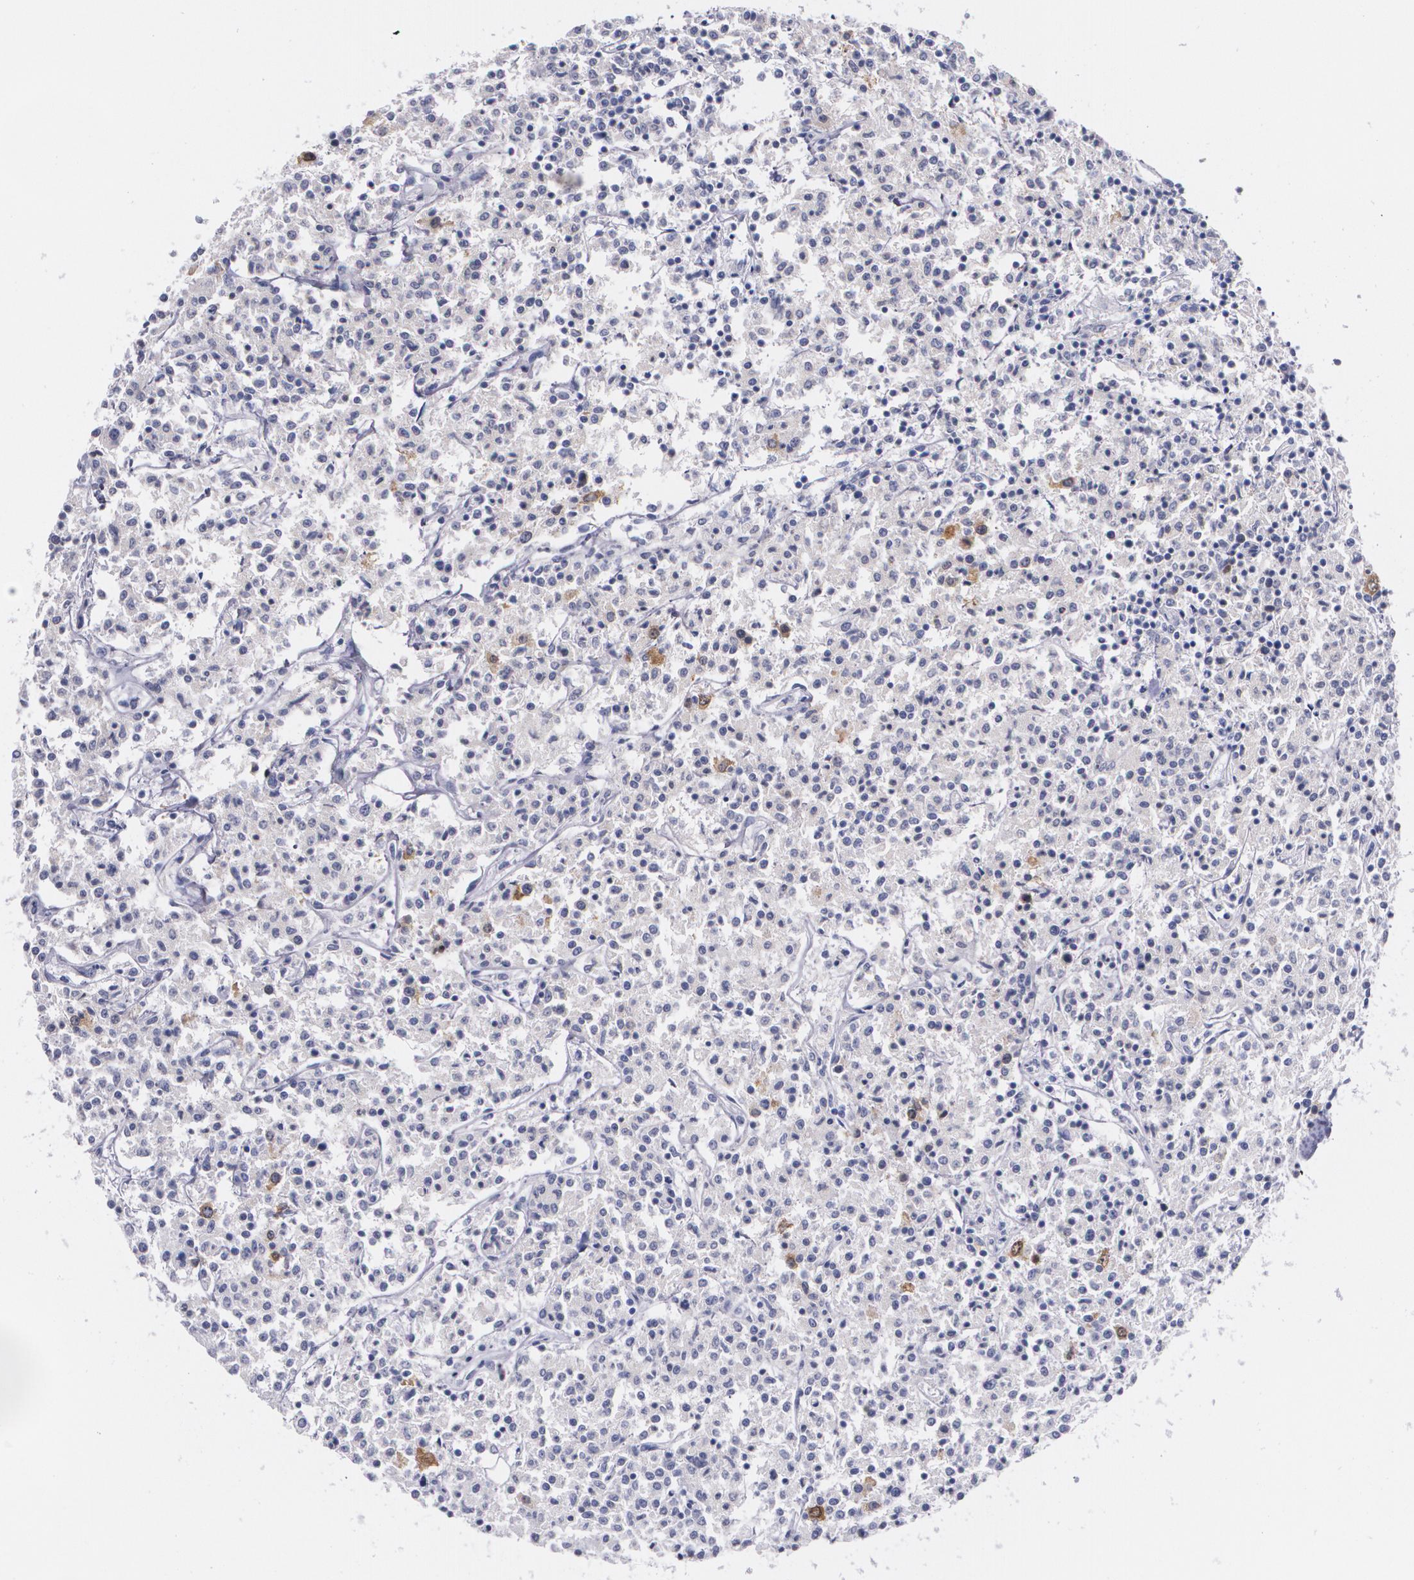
{"staining": {"intensity": "moderate", "quantity": "<25%", "location": "cytoplasmic/membranous"}, "tissue": "lymphoma", "cell_type": "Tumor cells", "image_type": "cancer", "snomed": [{"axis": "morphology", "description": "Malignant lymphoma, non-Hodgkin's type, Low grade"}, {"axis": "topography", "description": "Small intestine"}], "caption": "Approximately <25% of tumor cells in low-grade malignant lymphoma, non-Hodgkin's type show moderate cytoplasmic/membranous protein positivity as visualized by brown immunohistochemical staining.", "gene": "HMMR", "patient": {"sex": "female", "age": 59}}